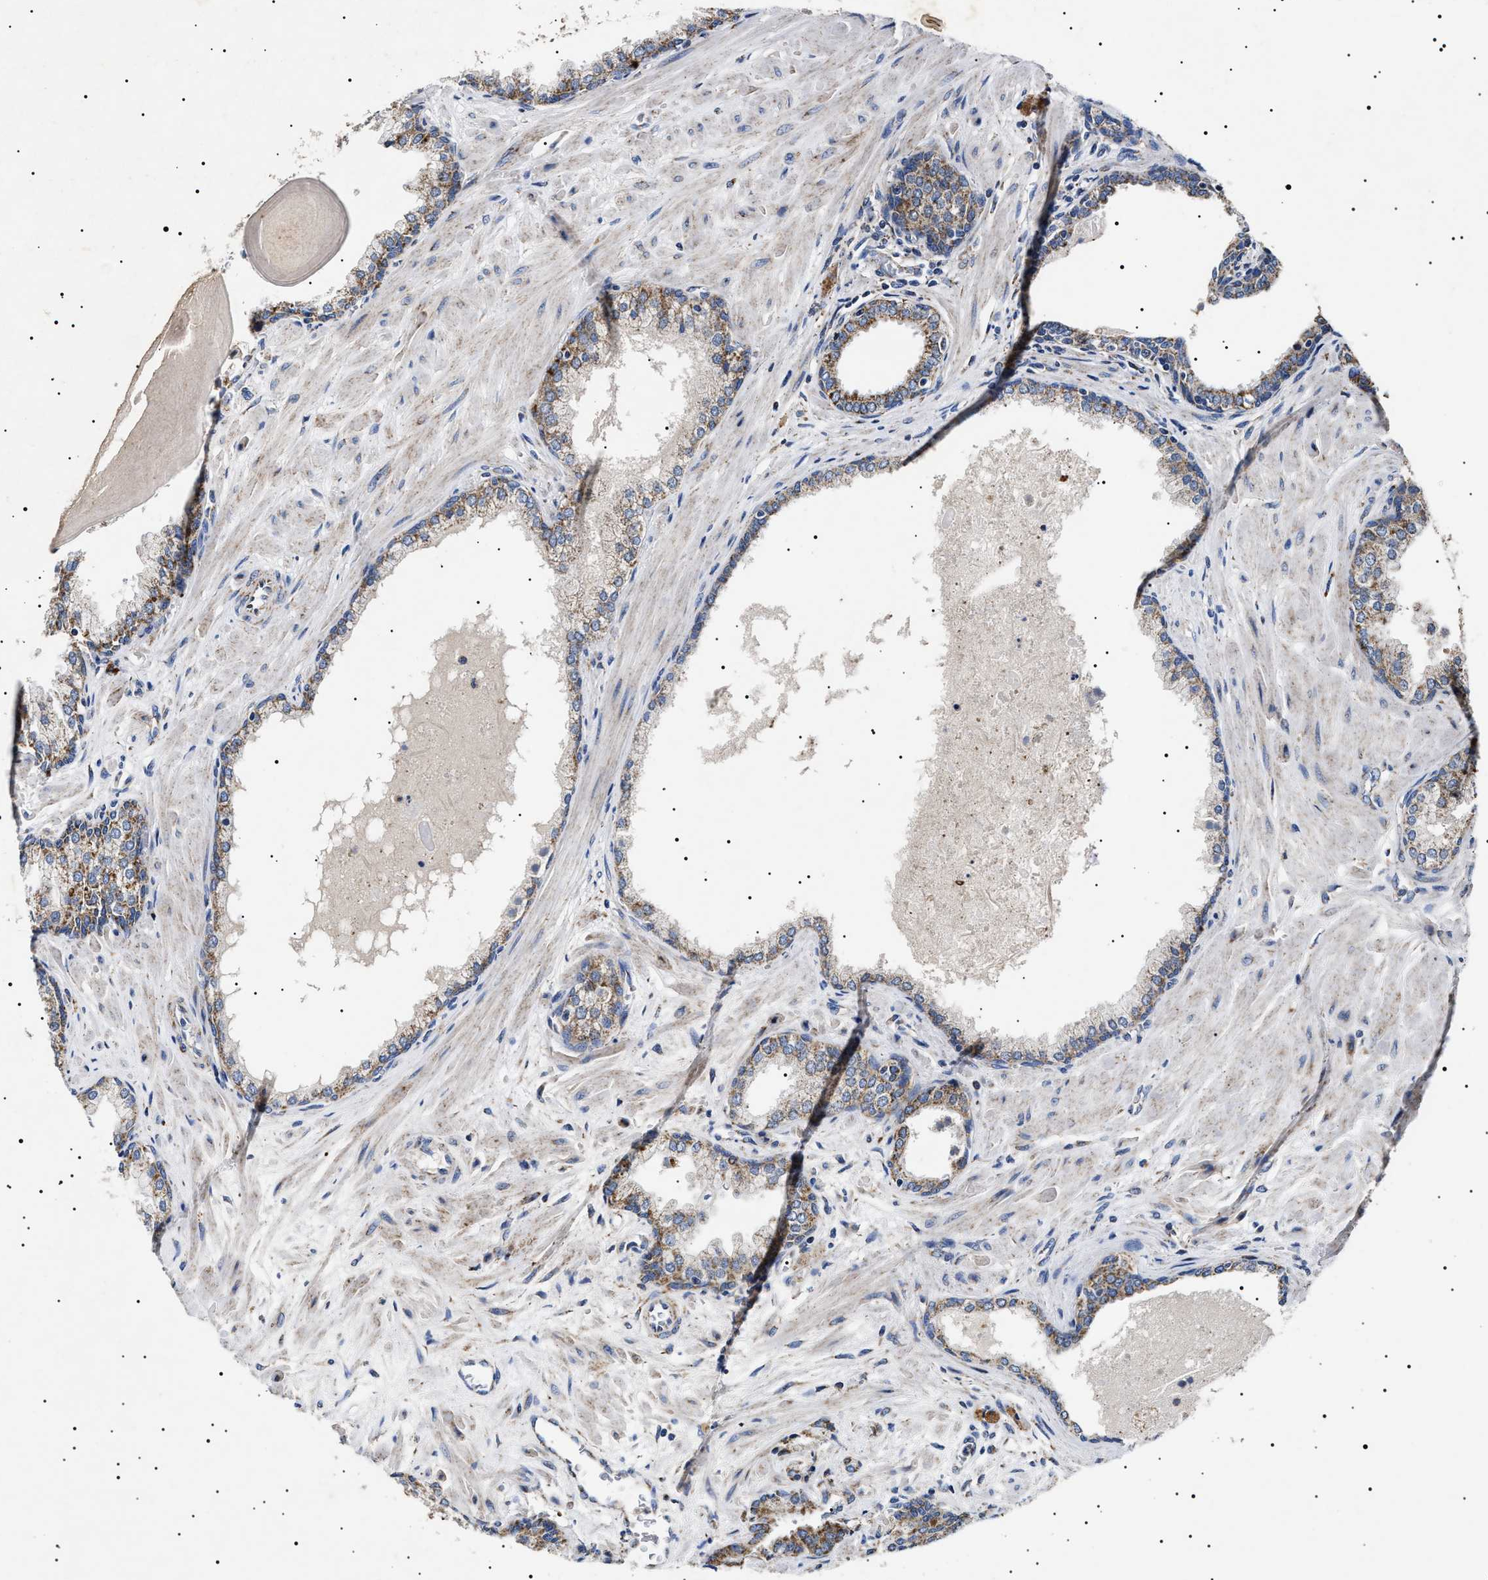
{"staining": {"intensity": "moderate", "quantity": ">75%", "location": "cytoplasmic/membranous"}, "tissue": "prostate cancer", "cell_type": "Tumor cells", "image_type": "cancer", "snomed": [{"axis": "morphology", "description": "Adenocarcinoma, Low grade"}, {"axis": "topography", "description": "Prostate"}], "caption": "Prostate cancer tissue reveals moderate cytoplasmic/membranous expression in about >75% of tumor cells, visualized by immunohistochemistry.", "gene": "CHRDL2", "patient": {"sex": "male", "age": 53}}